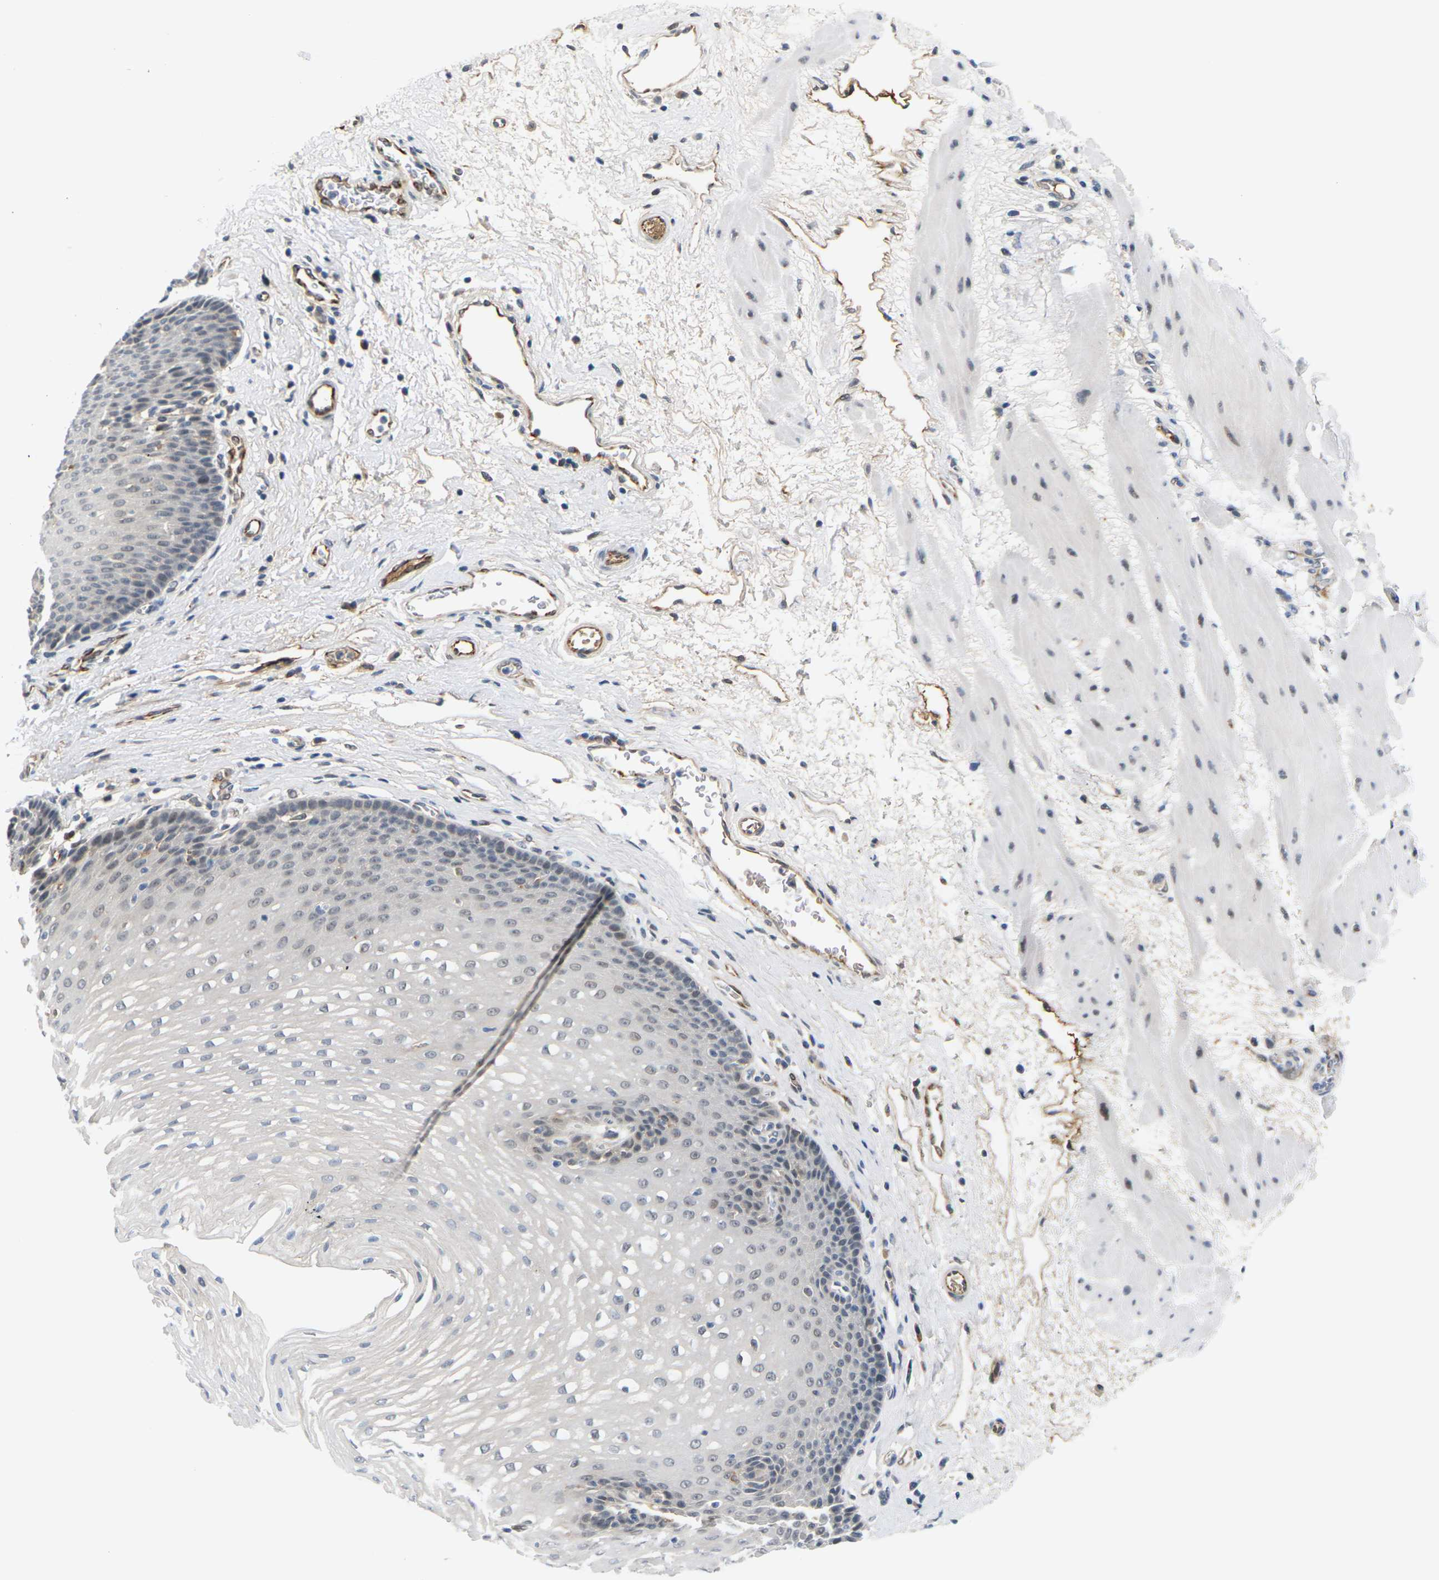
{"staining": {"intensity": "moderate", "quantity": "<25%", "location": "nuclear"}, "tissue": "esophagus", "cell_type": "Squamous epithelial cells", "image_type": "normal", "snomed": [{"axis": "morphology", "description": "Normal tissue, NOS"}, {"axis": "topography", "description": "Esophagus"}], "caption": "DAB (3,3'-diaminobenzidine) immunohistochemical staining of unremarkable esophagus reveals moderate nuclear protein staining in approximately <25% of squamous epithelial cells. (DAB (3,3'-diaminobenzidine) = brown stain, brightfield microscopy at high magnification).", "gene": "PKP2", "patient": {"sex": "male", "age": 48}}